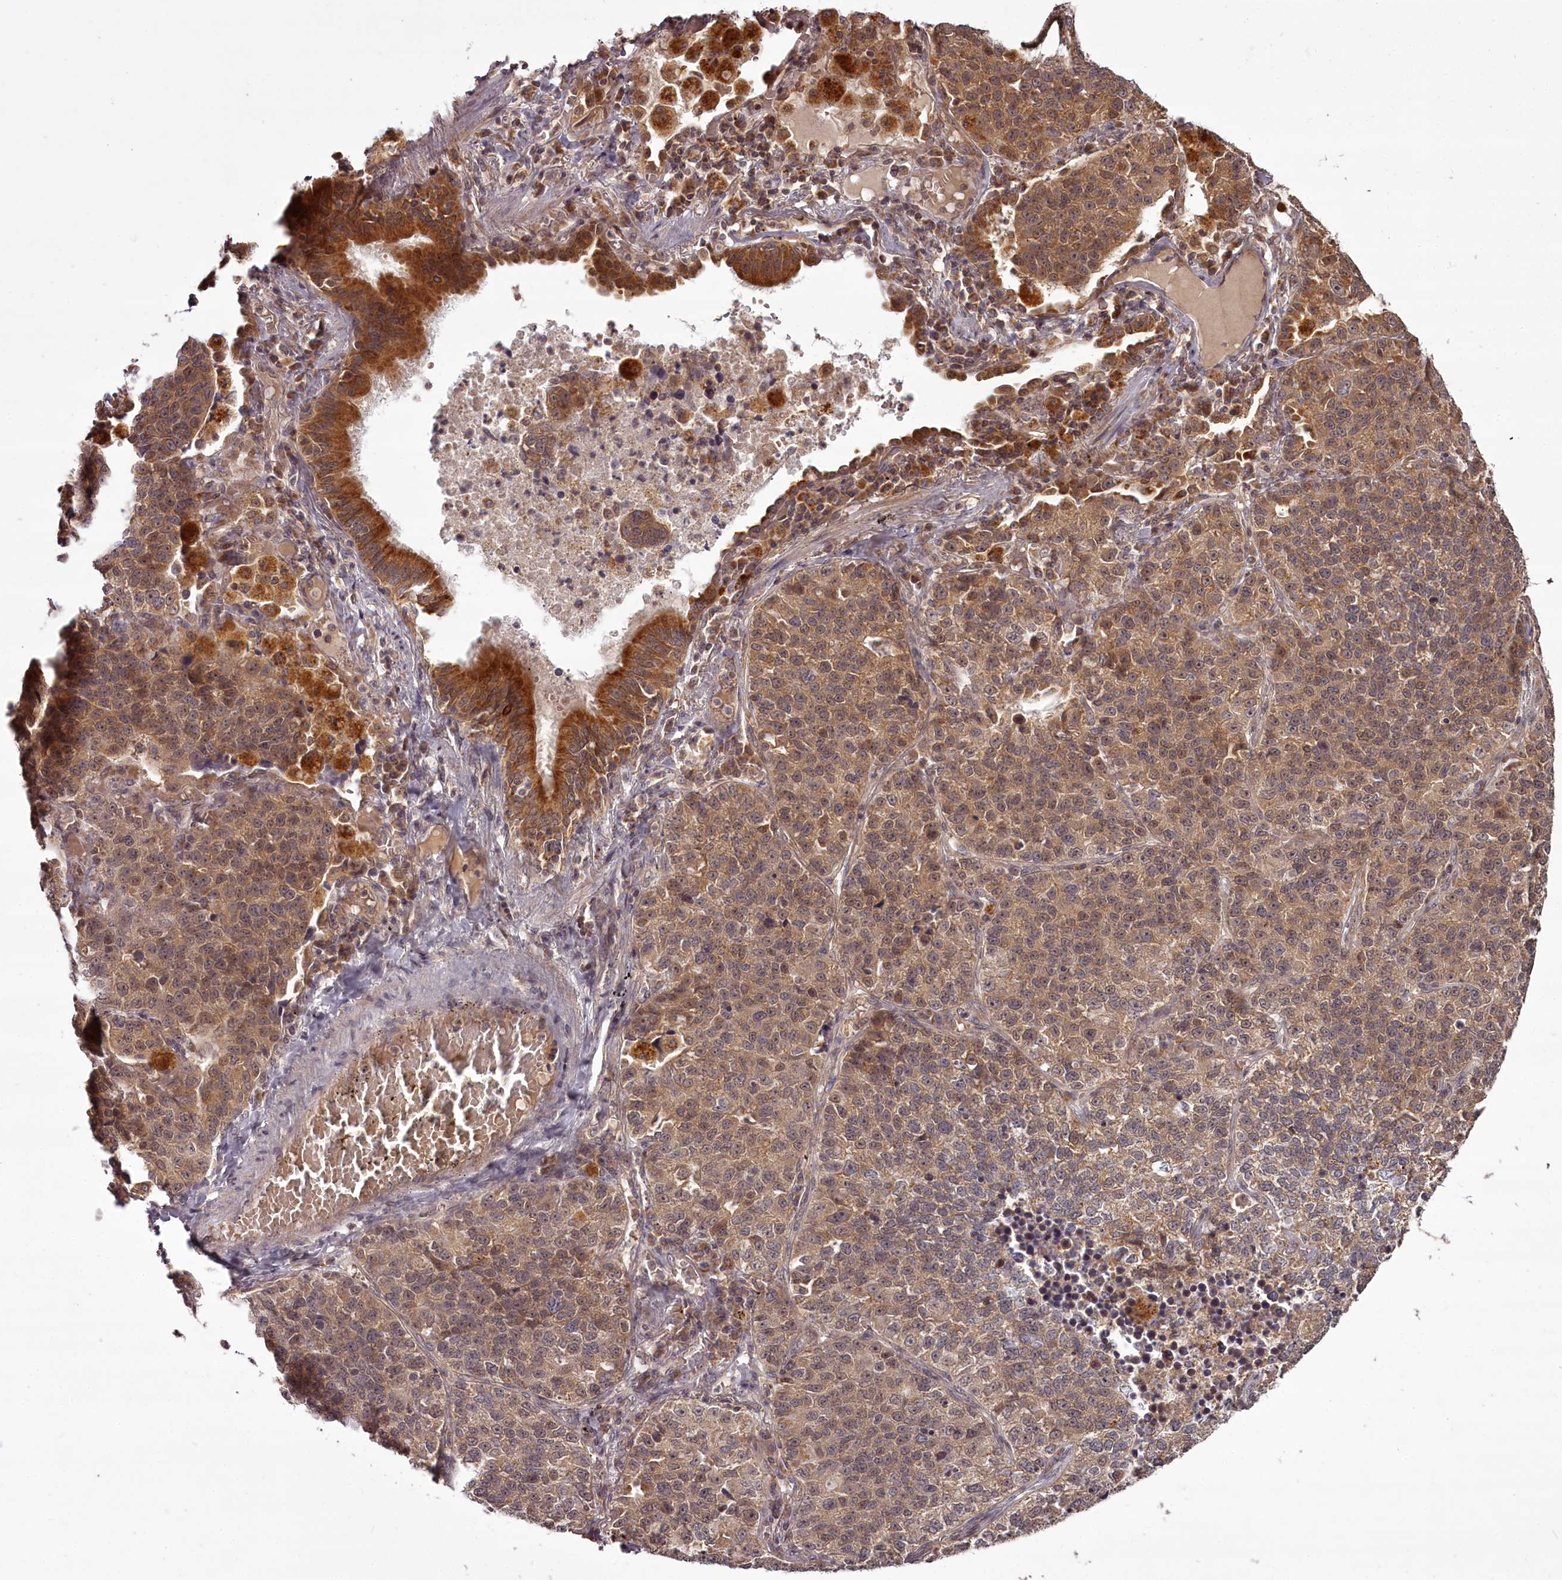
{"staining": {"intensity": "moderate", "quantity": ">75%", "location": "cytoplasmic/membranous"}, "tissue": "lung cancer", "cell_type": "Tumor cells", "image_type": "cancer", "snomed": [{"axis": "morphology", "description": "Adenocarcinoma, NOS"}, {"axis": "topography", "description": "Lung"}], "caption": "Immunohistochemistry micrograph of human adenocarcinoma (lung) stained for a protein (brown), which shows medium levels of moderate cytoplasmic/membranous positivity in about >75% of tumor cells.", "gene": "PCBP2", "patient": {"sex": "male", "age": 49}}